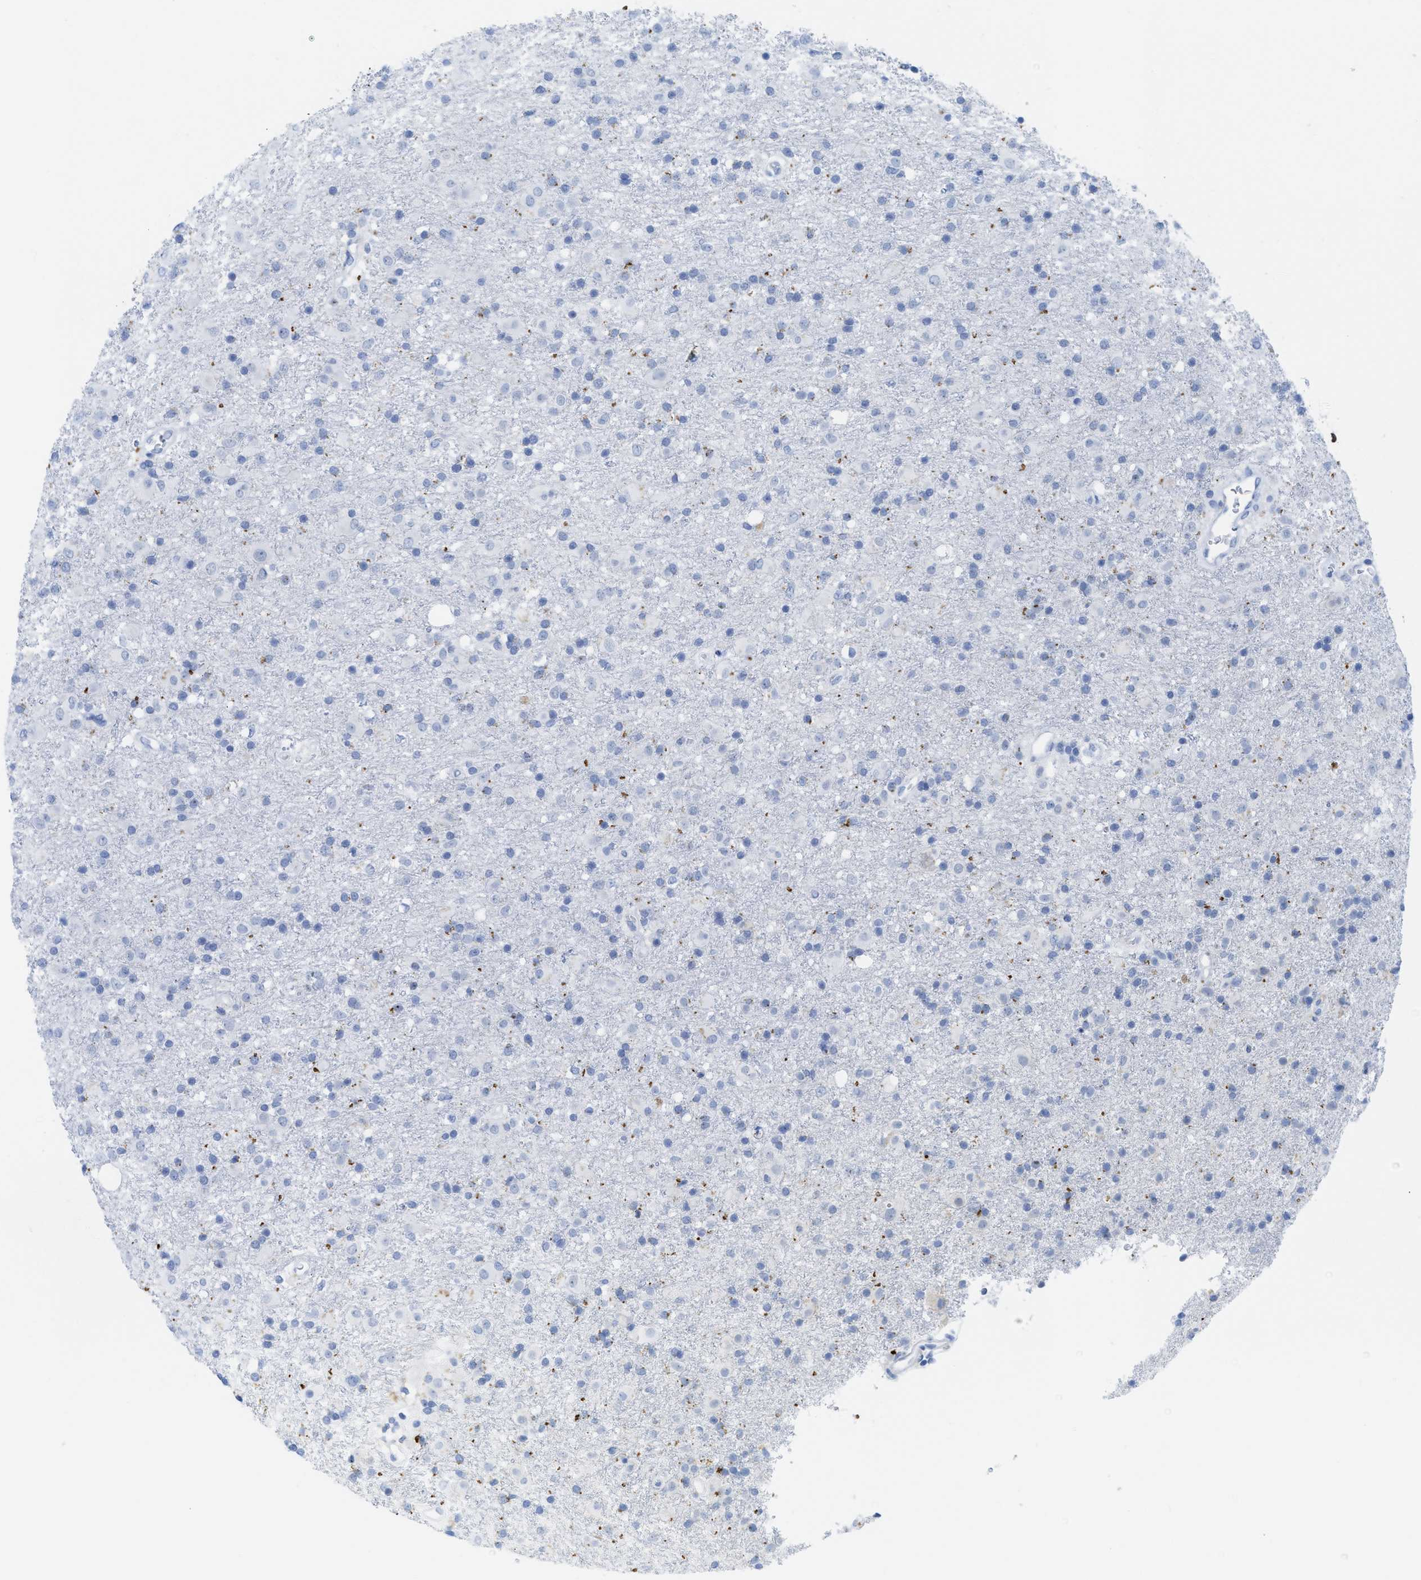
{"staining": {"intensity": "negative", "quantity": "none", "location": "none"}, "tissue": "glioma", "cell_type": "Tumor cells", "image_type": "cancer", "snomed": [{"axis": "morphology", "description": "Glioma, malignant, Low grade"}, {"axis": "topography", "description": "Brain"}], "caption": "Malignant glioma (low-grade) stained for a protein using immunohistochemistry shows no staining tumor cells.", "gene": "WDR4", "patient": {"sex": "male", "age": 65}}